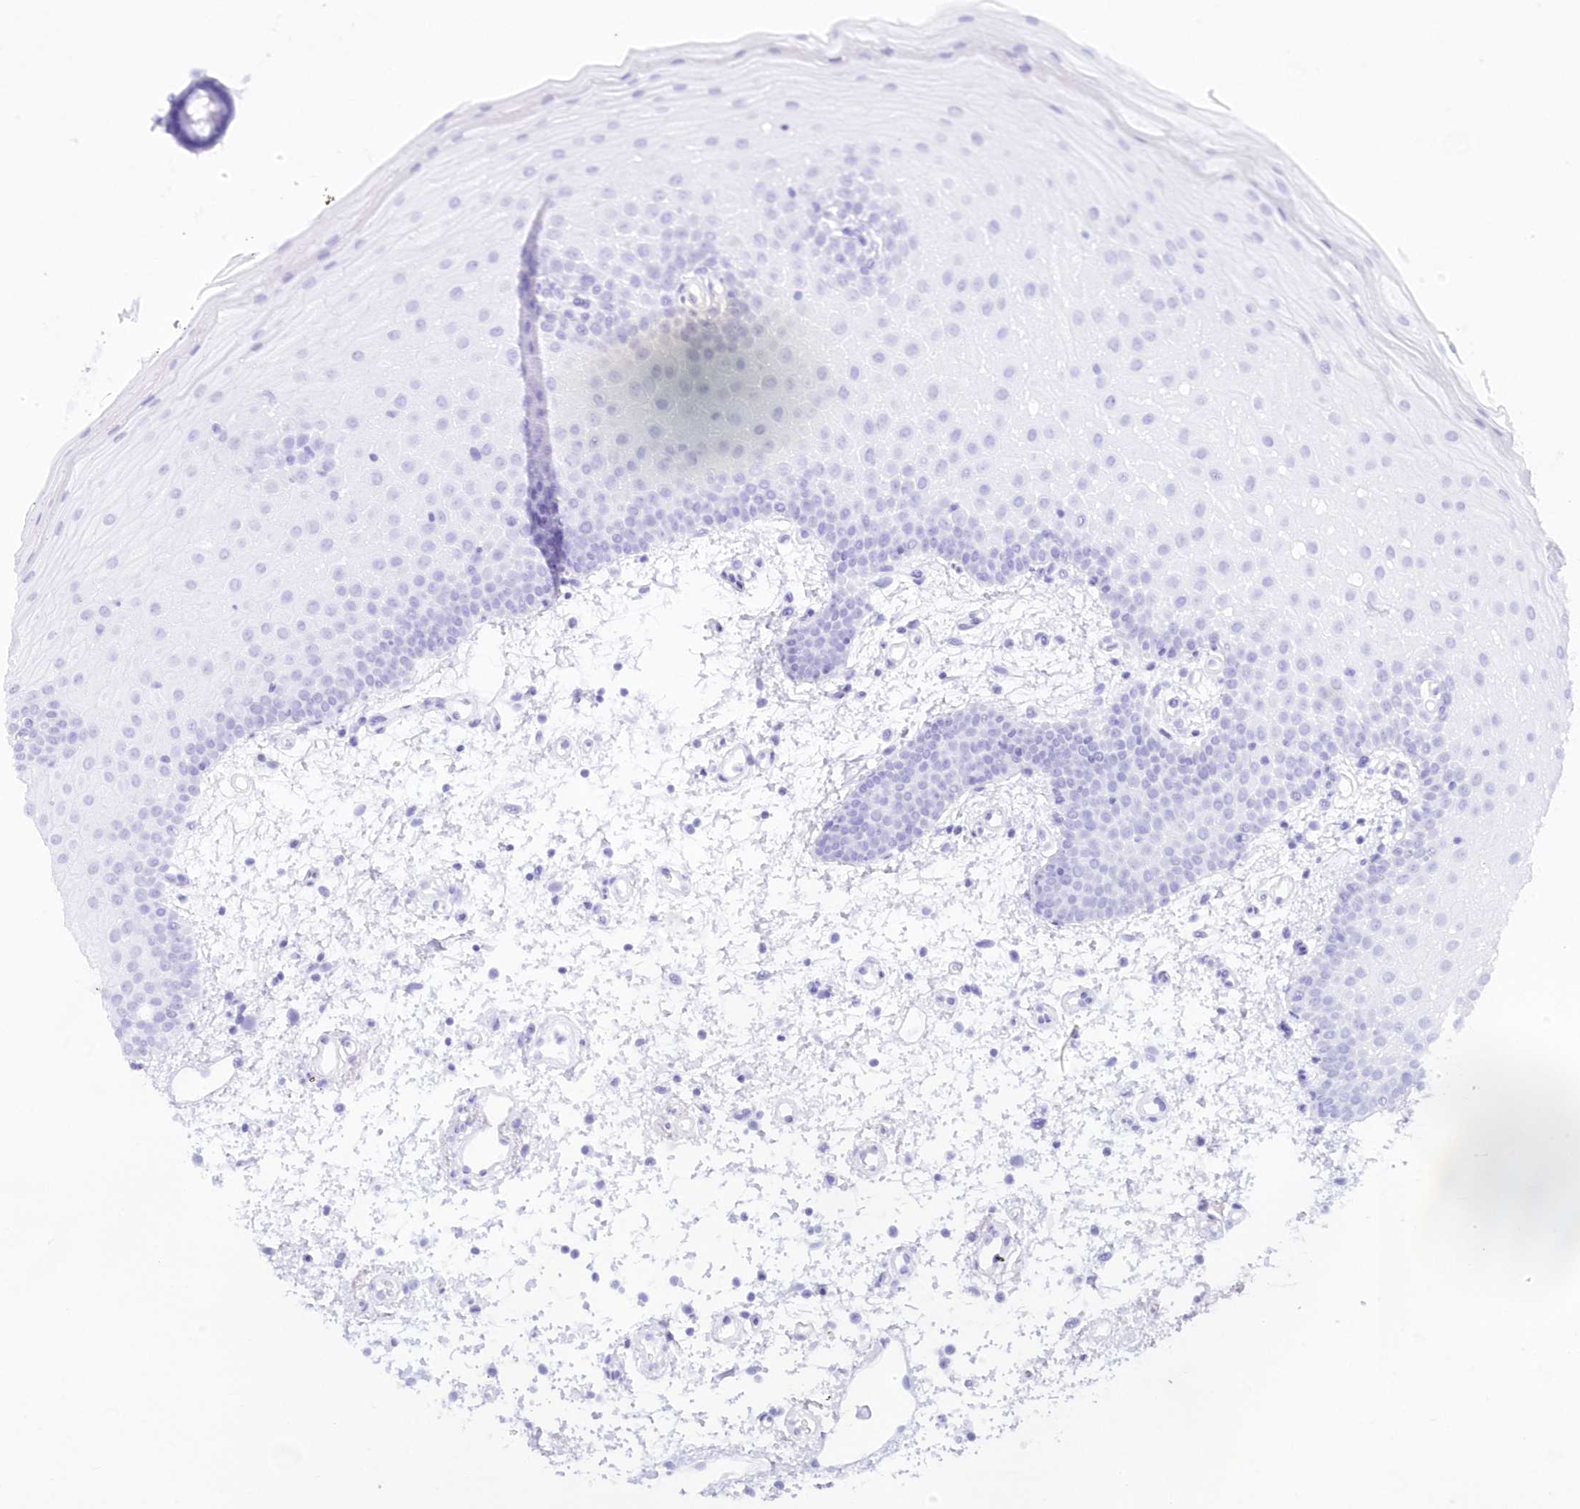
{"staining": {"intensity": "negative", "quantity": "none", "location": "none"}, "tissue": "oral mucosa", "cell_type": "Squamous epithelial cells", "image_type": "normal", "snomed": [{"axis": "morphology", "description": "Normal tissue, NOS"}, {"axis": "morphology", "description": "Squamous cell carcinoma, NOS"}, {"axis": "topography", "description": "Oral tissue"}, {"axis": "topography", "description": "Head-Neck"}], "caption": "Photomicrograph shows no protein expression in squamous epithelial cells of unremarkable oral mucosa. Nuclei are stained in blue.", "gene": "MTMR3", "patient": {"sex": "male", "age": 68}}